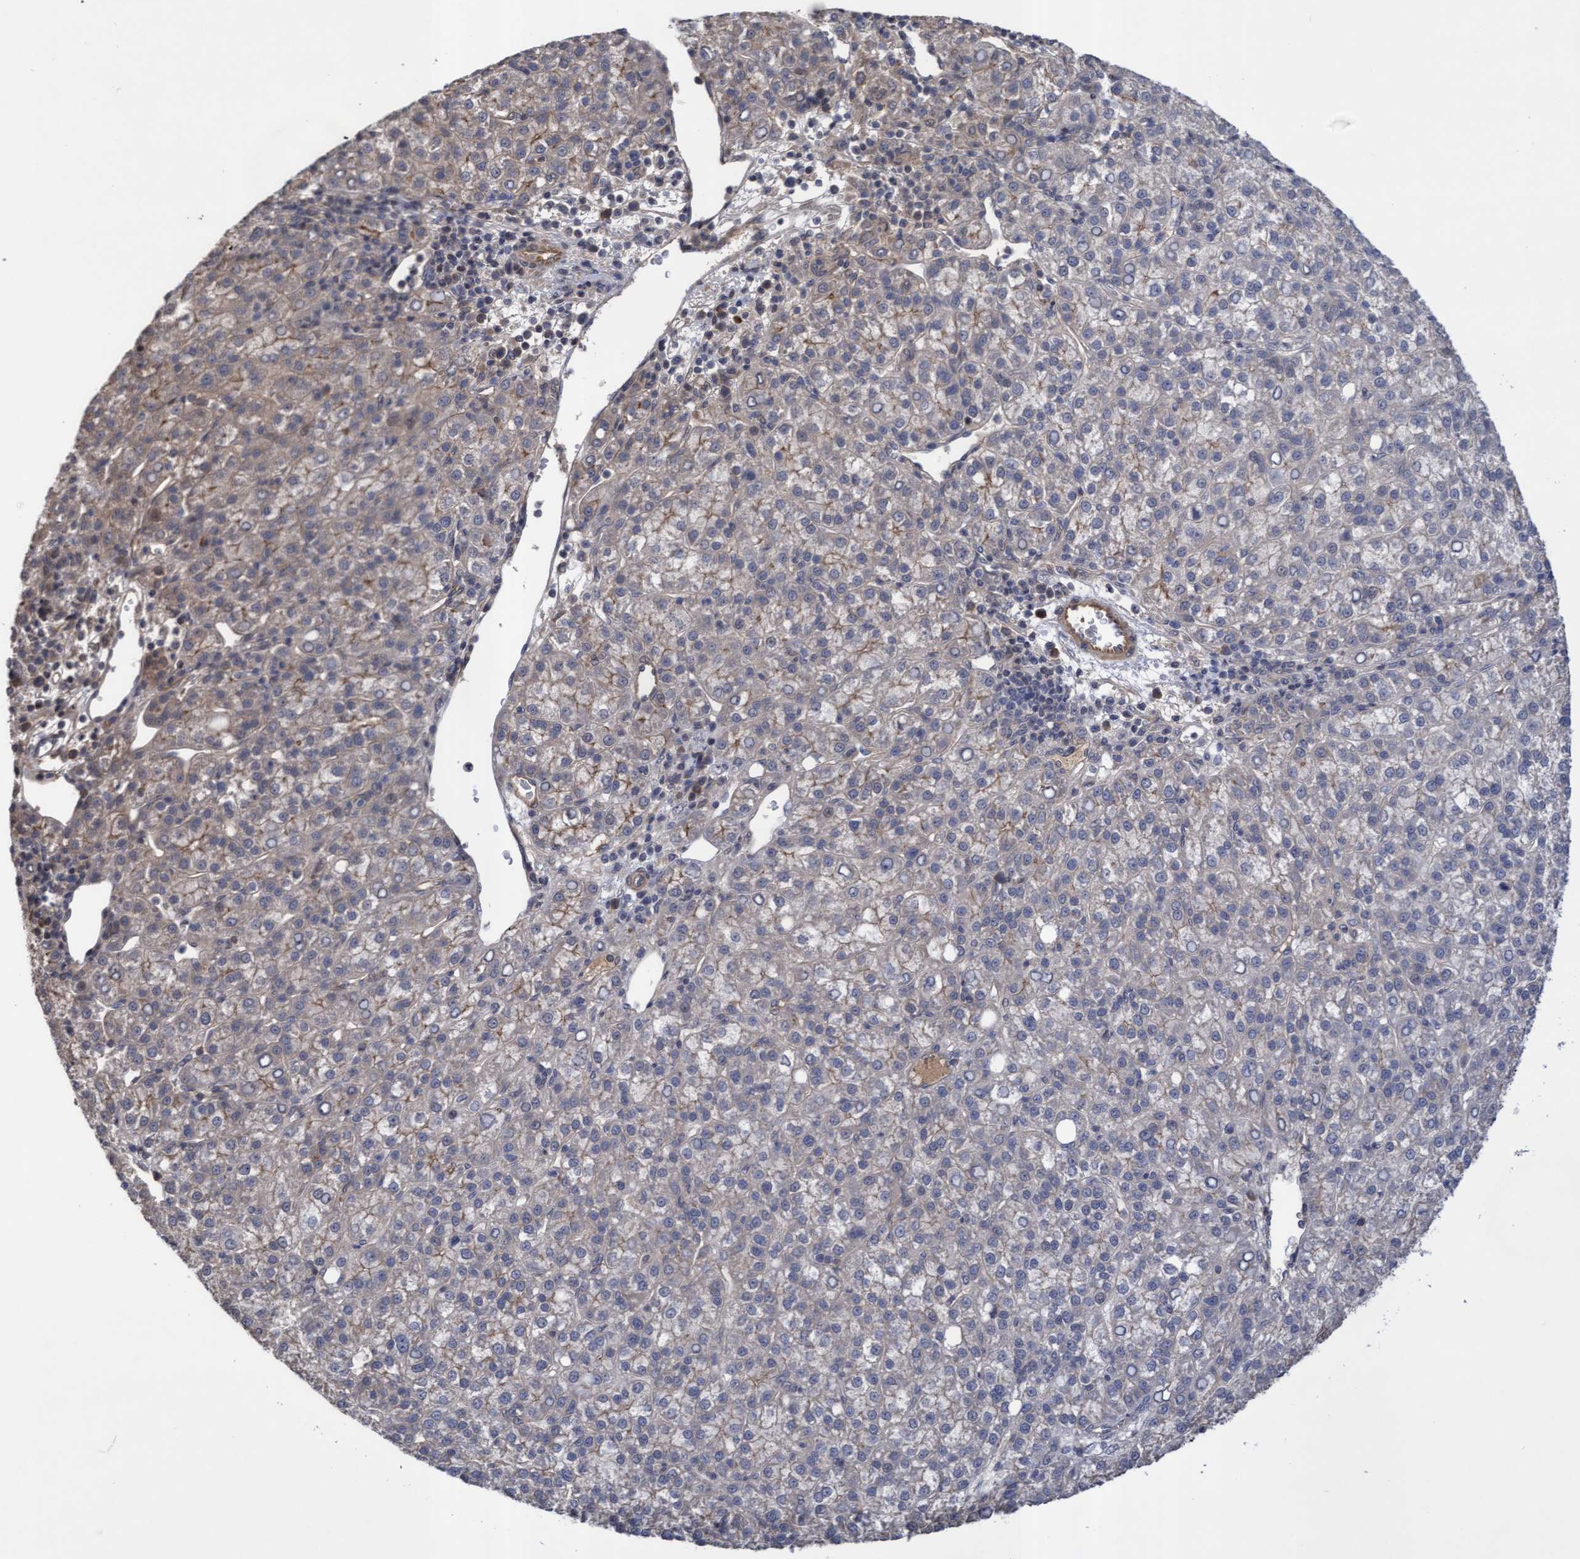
{"staining": {"intensity": "weak", "quantity": "<25%", "location": "cytoplasmic/membranous"}, "tissue": "liver cancer", "cell_type": "Tumor cells", "image_type": "cancer", "snomed": [{"axis": "morphology", "description": "Carcinoma, Hepatocellular, NOS"}, {"axis": "topography", "description": "Liver"}], "caption": "High power microscopy photomicrograph of an immunohistochemistry image of hepatocellular carcinoma (liver), revealing no significant staining in tumor cells.", "gene": "COBL", "patient": {"sex": "female", "age": 58}}